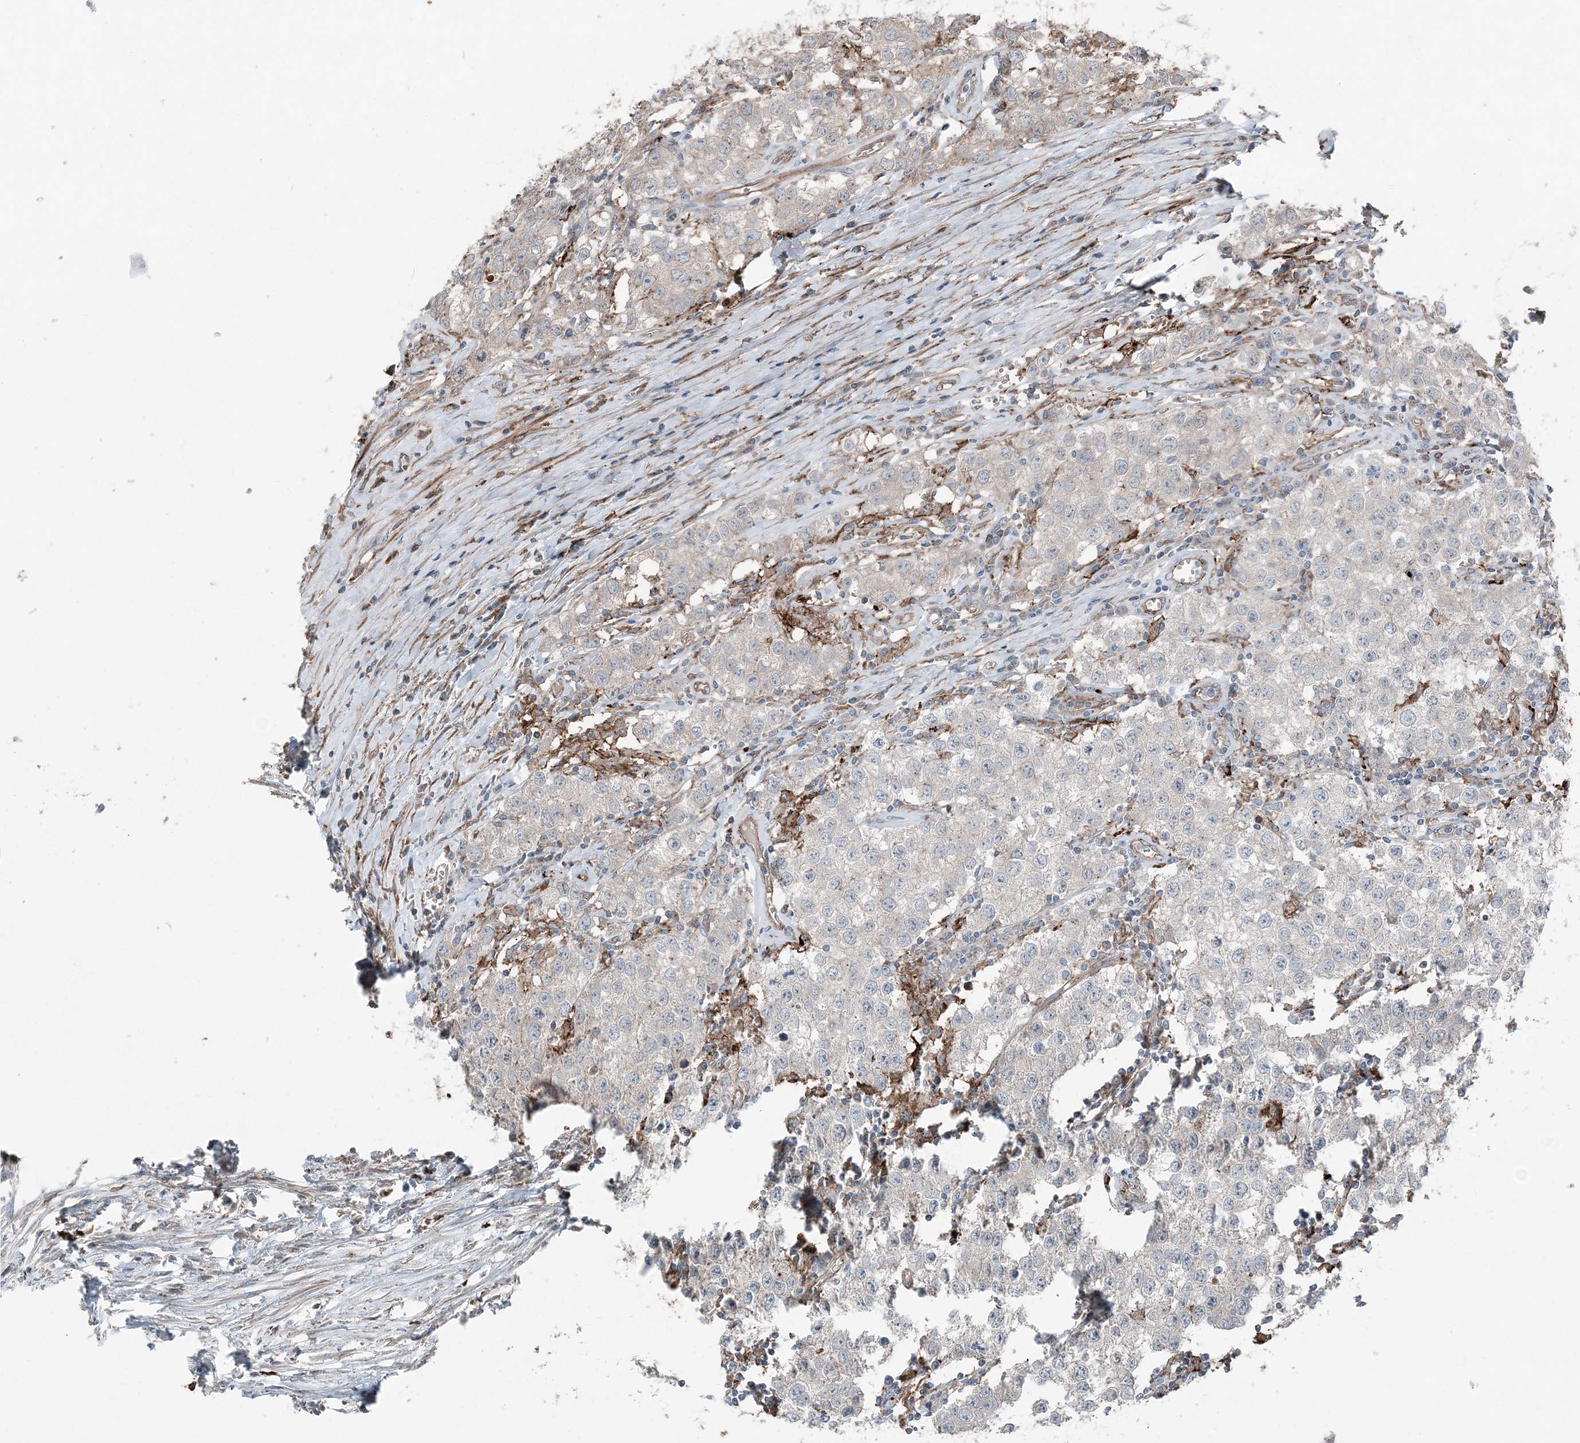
{"staining": {"intensity": "negative", "quantity": "none", "location": "none"}, "tissue": "testis cancer", "cell_type": "Tumor cells", "image_type": "cancer", "snomed": [{"axis": "morphology", "description": "Seminoma, NOS"}, {"axis": "morphology", "description": "Carcinoma, Embryonal, NOS"}, {"axis": "topography", "description": "Testis"}], "caption": "Tumor cells are negative for brown protein staining in testis seminoma.", "gene": "KY", "patient": {"sex": "male", "age": 43}}